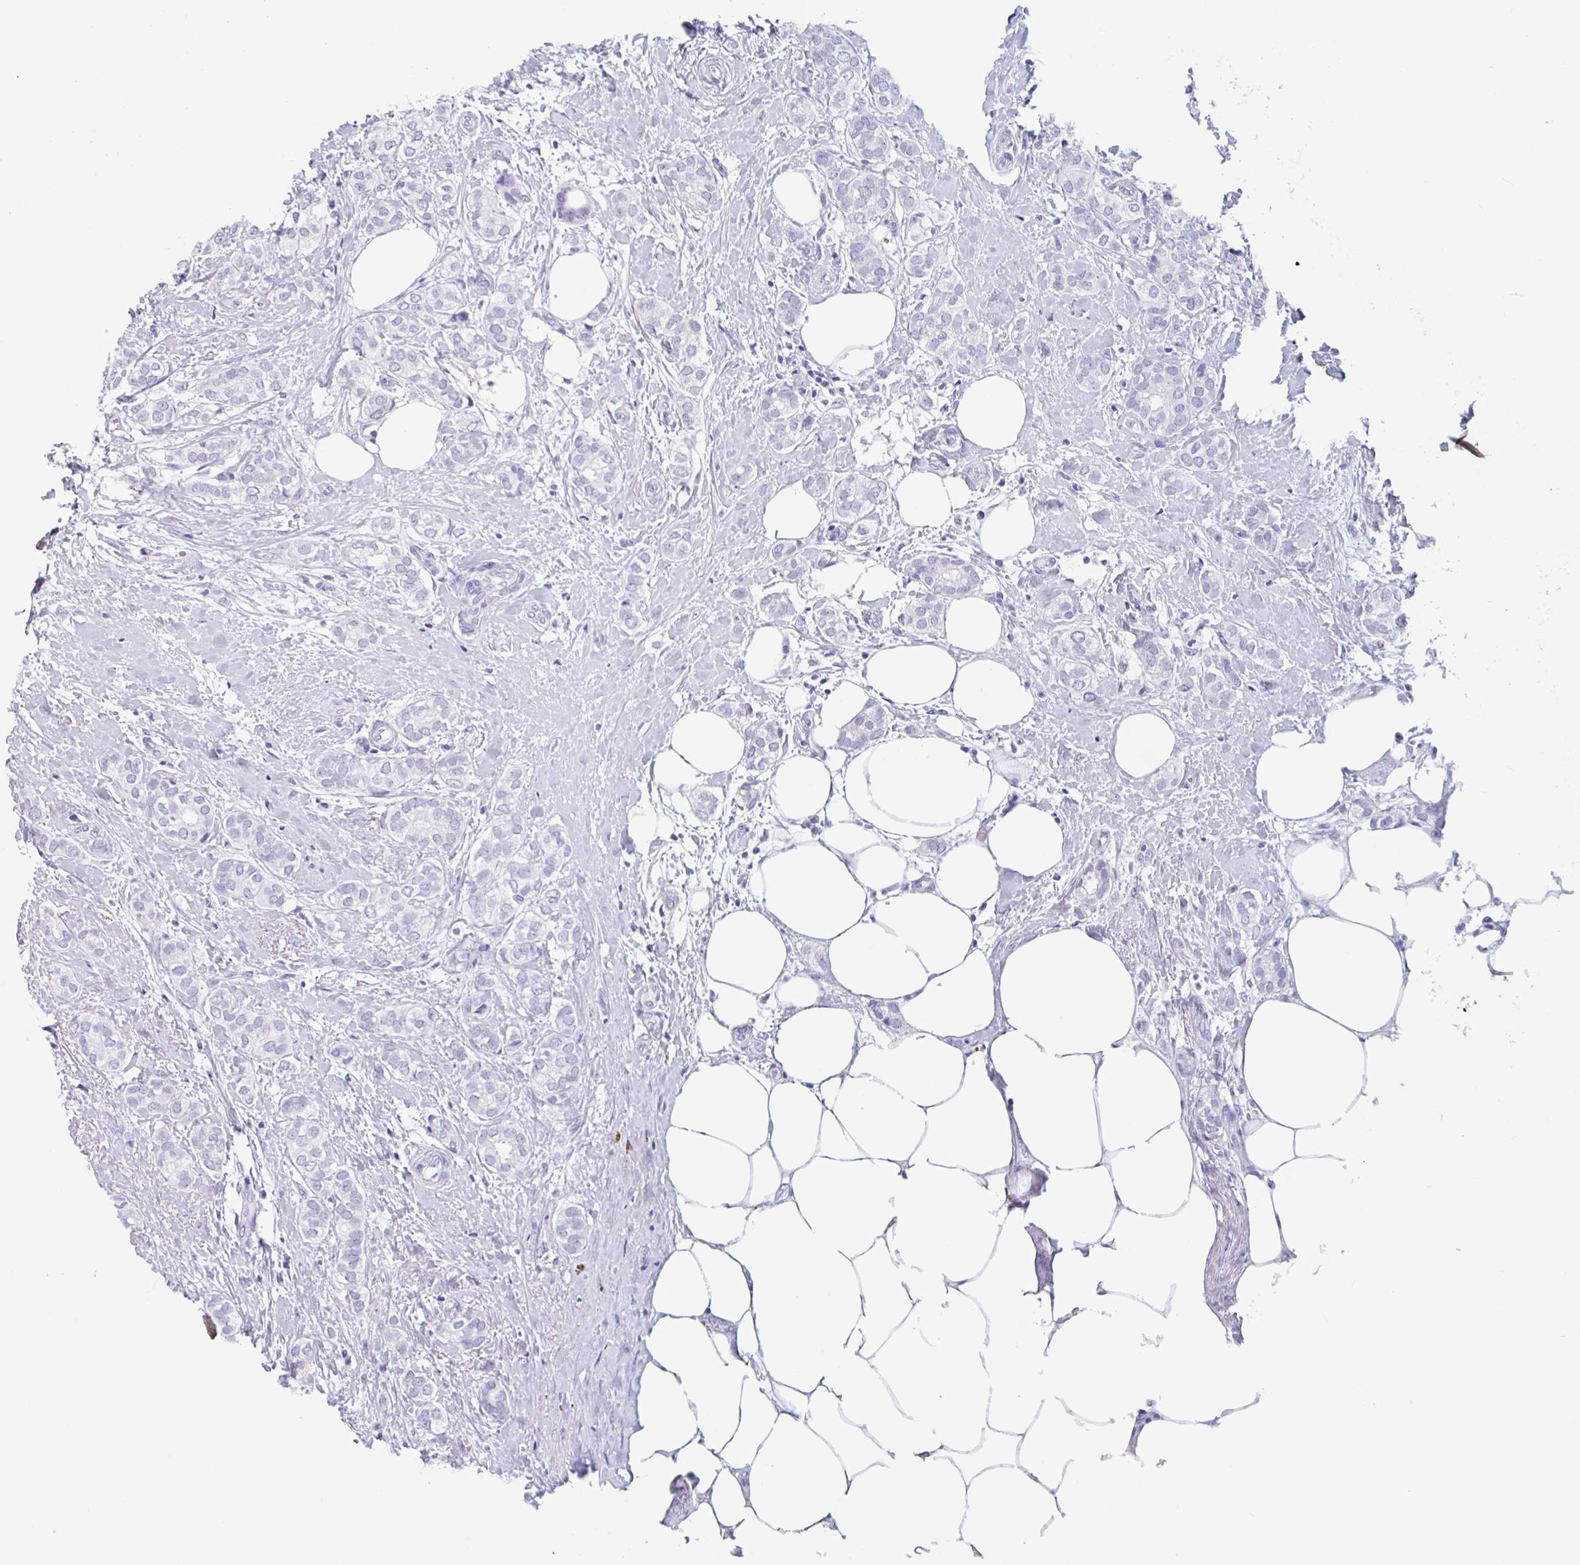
{"staining": {"intensity": "negative", "quantity": "none", "location": "none"}, "tissue": "breast cancer", "cell_type": "Tumor cells", "image_type": "cancer", "snomed": [{"axis": "morphology", "description": "Duct carcinoma"}, {"axis": "topography", "description": "Breast"}], "caption": "Image shows no protein expression in tumor cells of invasive ductal carcinoma (breast) tissue.", "gene": "EMC4", "patient": {"sex": "female", "age": 73}}